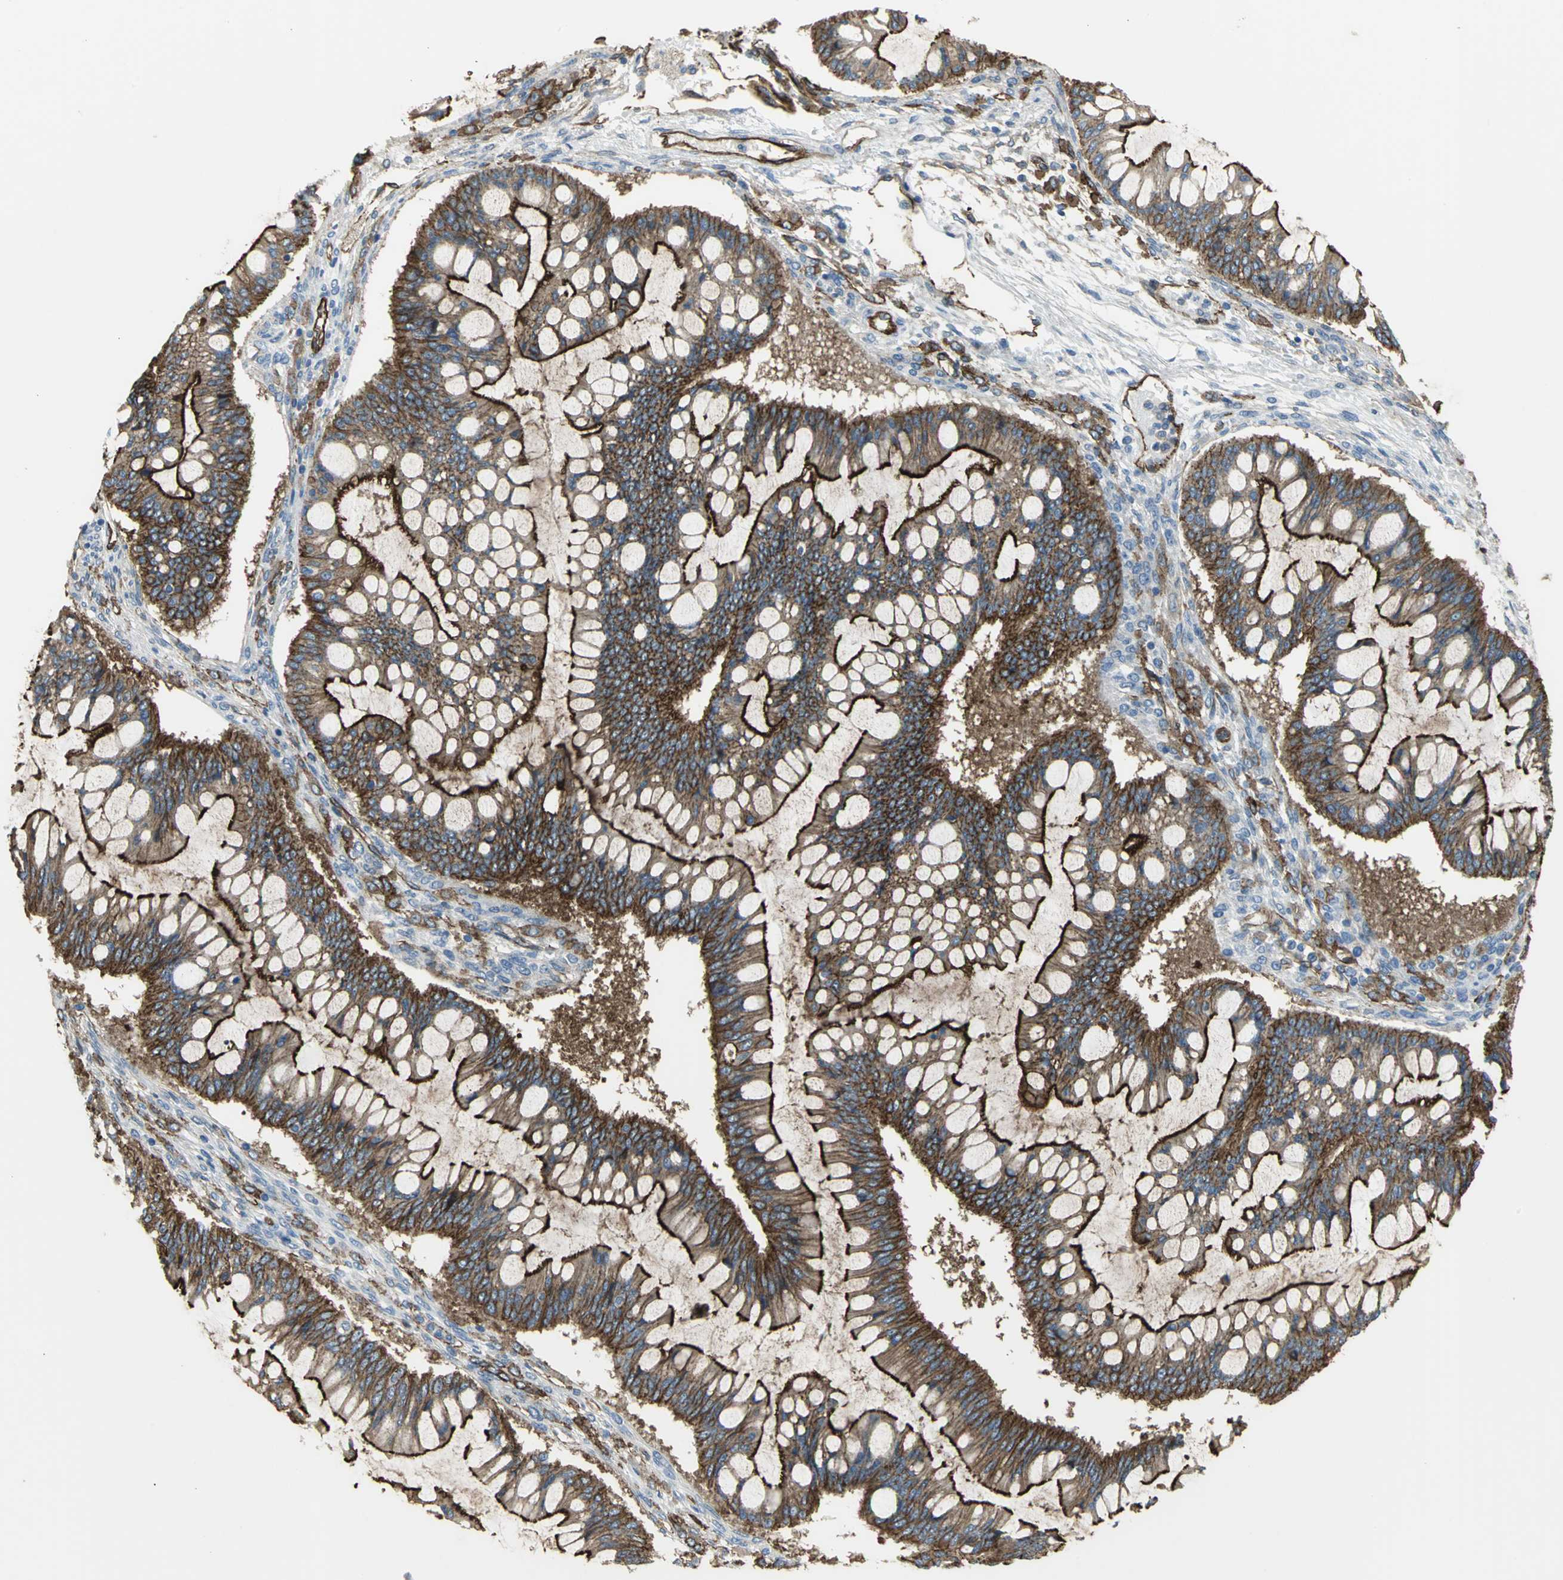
{"staining": {"intensity": "strong", "quantity": ">75%", "location": "cytoplasmic/membranous"}, "tissue": "ovarian cancer", "cell_type": "Tumor cells", "image_type": "cancer", "snomed": [{"axis": "morphology", "description": "Cystadenocarcinoma, mucinous, NOS"}, {"axis": "topography", "description": "Ovary"}], "caption": "Ovarian cancer stained with a protein marker demonstrates strong staining in tumor cells.", "gene": "FLNB", "patient": {"sex": "female", "age": 73}}